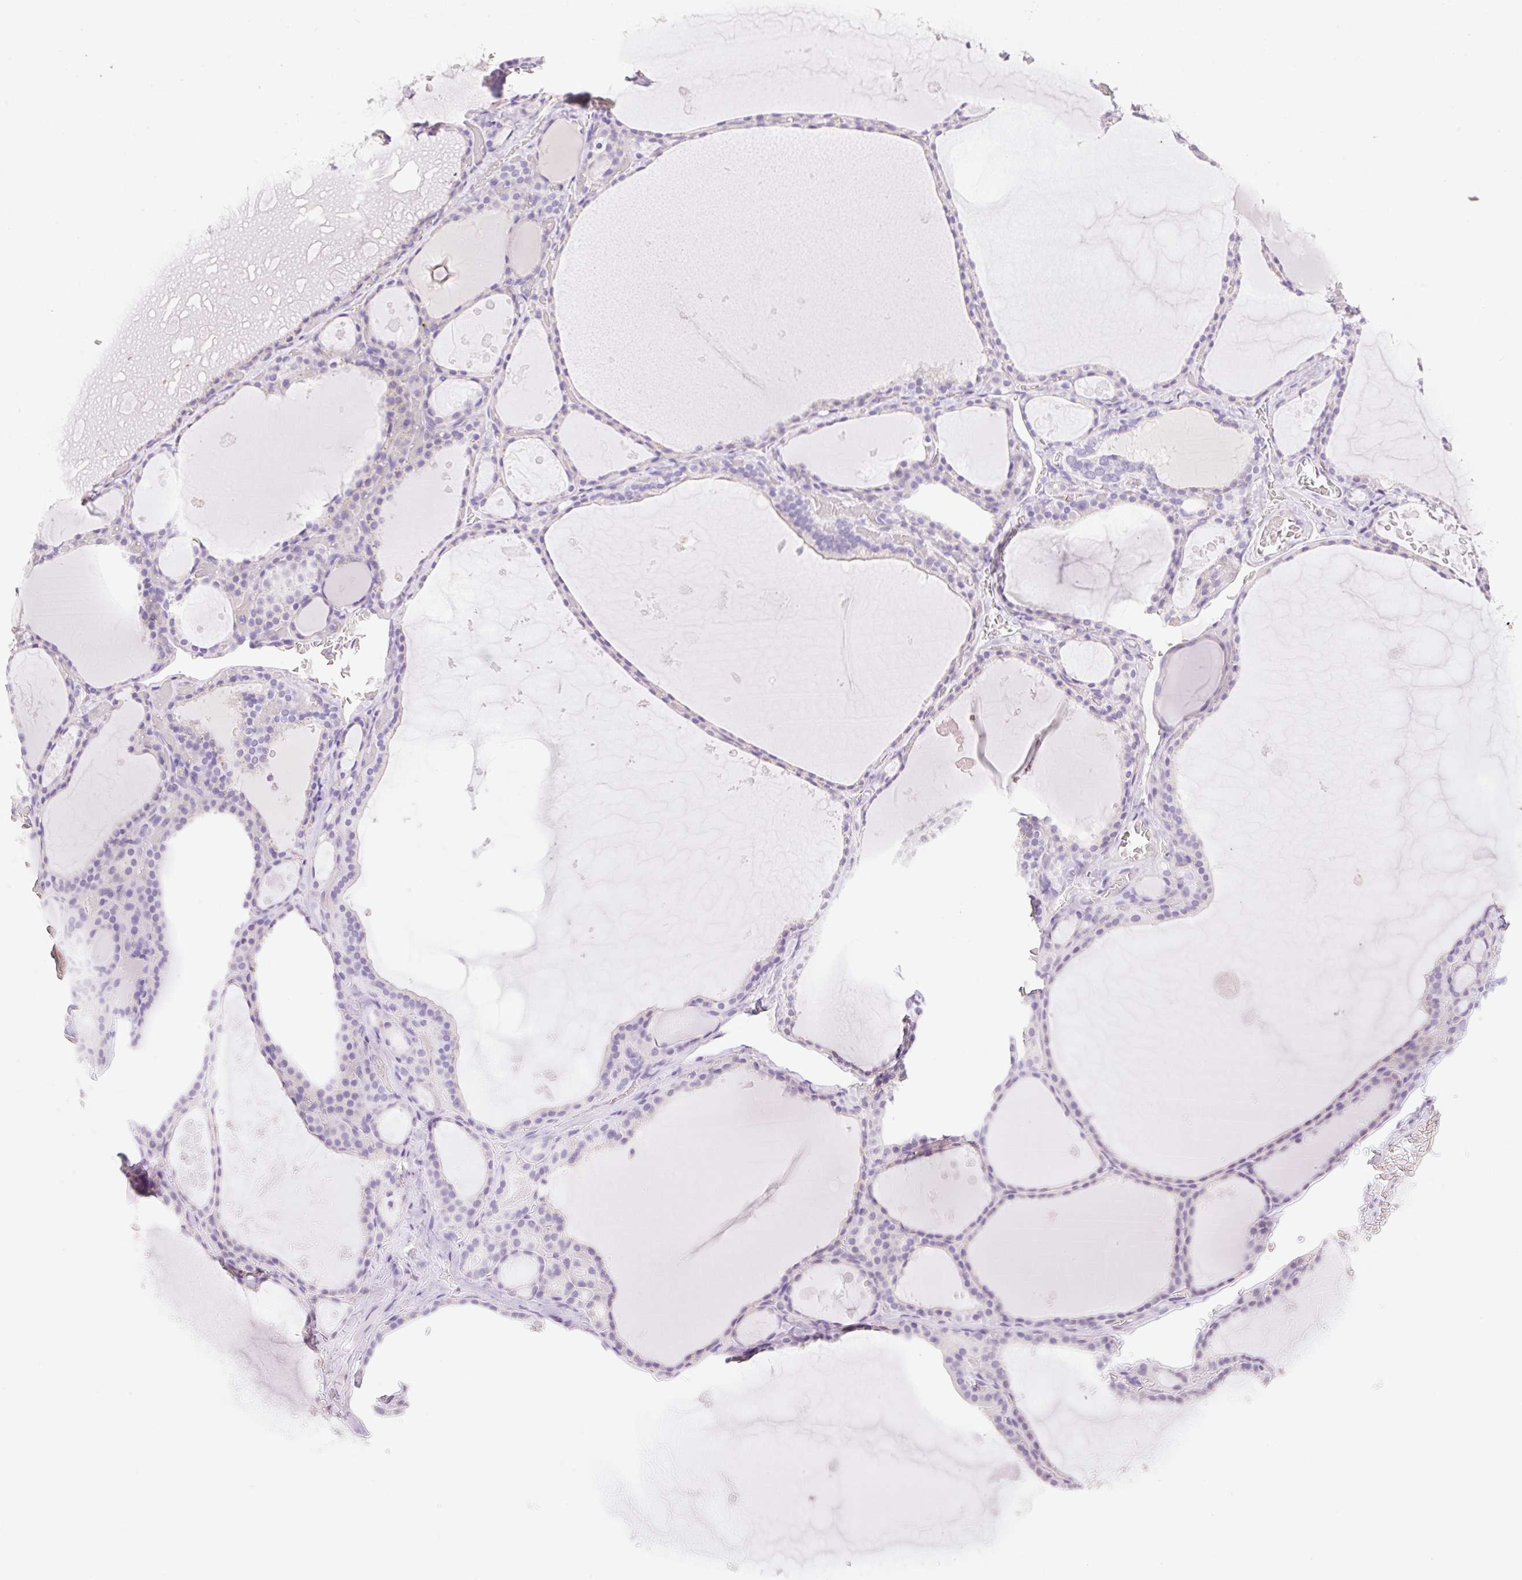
{"staining": {"intensity": "negative", "quantity": "none", "location": "none"}, "tissue": "thyroid gland", "cell_type": "Glandular cells", "image_type": "normal", "snomed": [{"axis": "morphology", "description": "Normal tissue, NOS"}, {"axis": "topography", "description": "Thyroid gland"}], "caption": "DAB immunohistochemical staining of normal thyroid gland demonstrates no significant expression in glandular cells. Brightfield microscopy of immunohistochemistry (IHC) stained with DAB (3,3'-diaminobenzidine) (brown) and hematoxylin (blue), captured at high magnification.", "gene": "HCRTR2", "patient": {"sex": "male", "age": 56}}